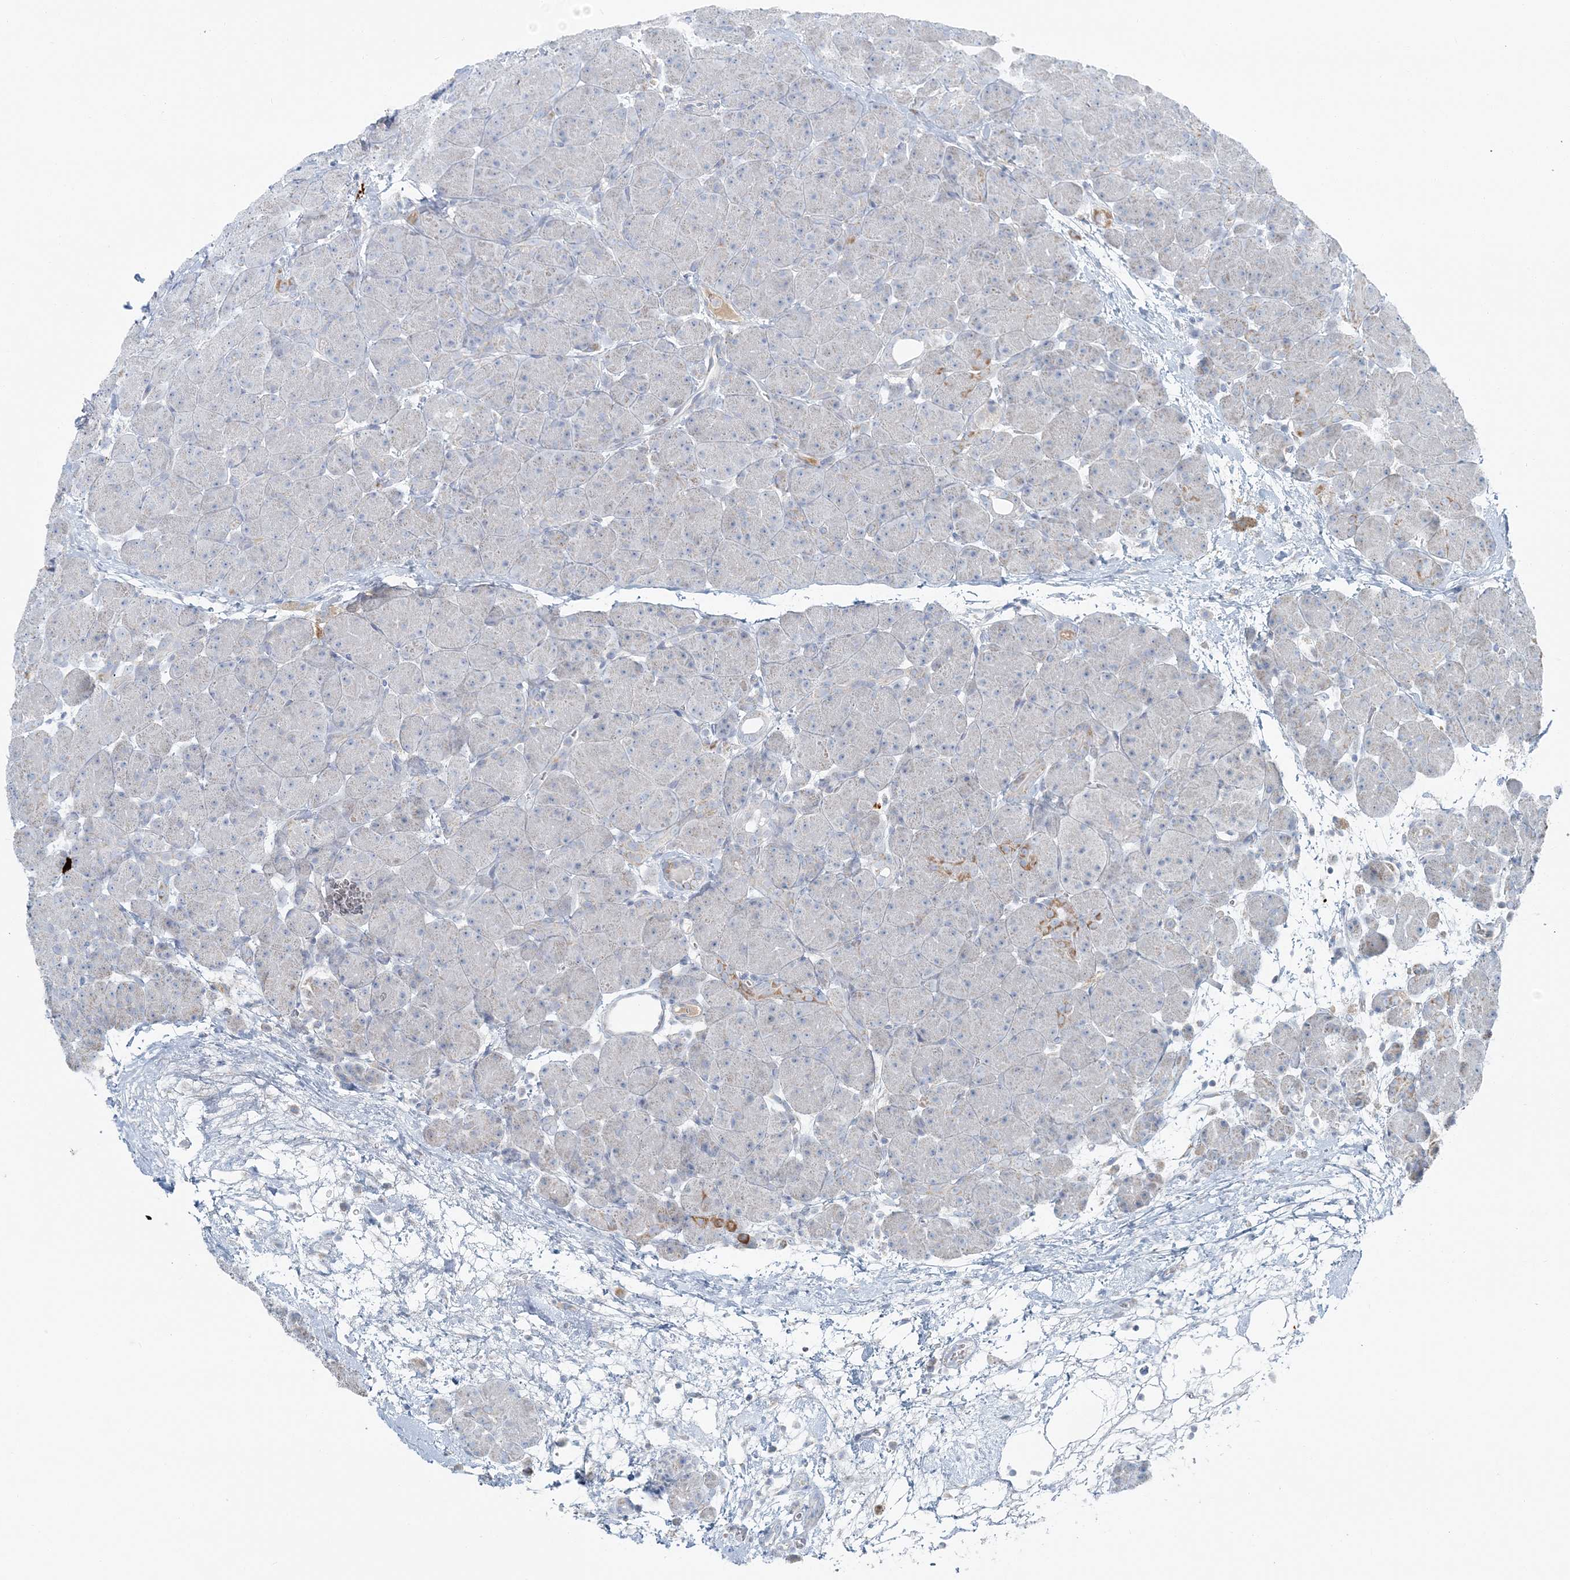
{"staining": {"intensity": "moderate", "quantity": "<25%", "location": "cytoplasmic/membranous"}, "tissue": "pancreas", "cell_type": "Exocrine glandular cells", "image_type": "normal", "snomed": [{"axis": "morphology", "description": "Normal tissue, NOS"}, {"axis": "topography", "description": "Pancreas"}], "caption": "Protein expression analysis of unremarkable pancreas displays moderate cytoplasmic/membranous staining in approximately <25% of exocrine glandular cells.", "gene": "SLC22A16", "patient": {"sex": "male", "age": 66}}